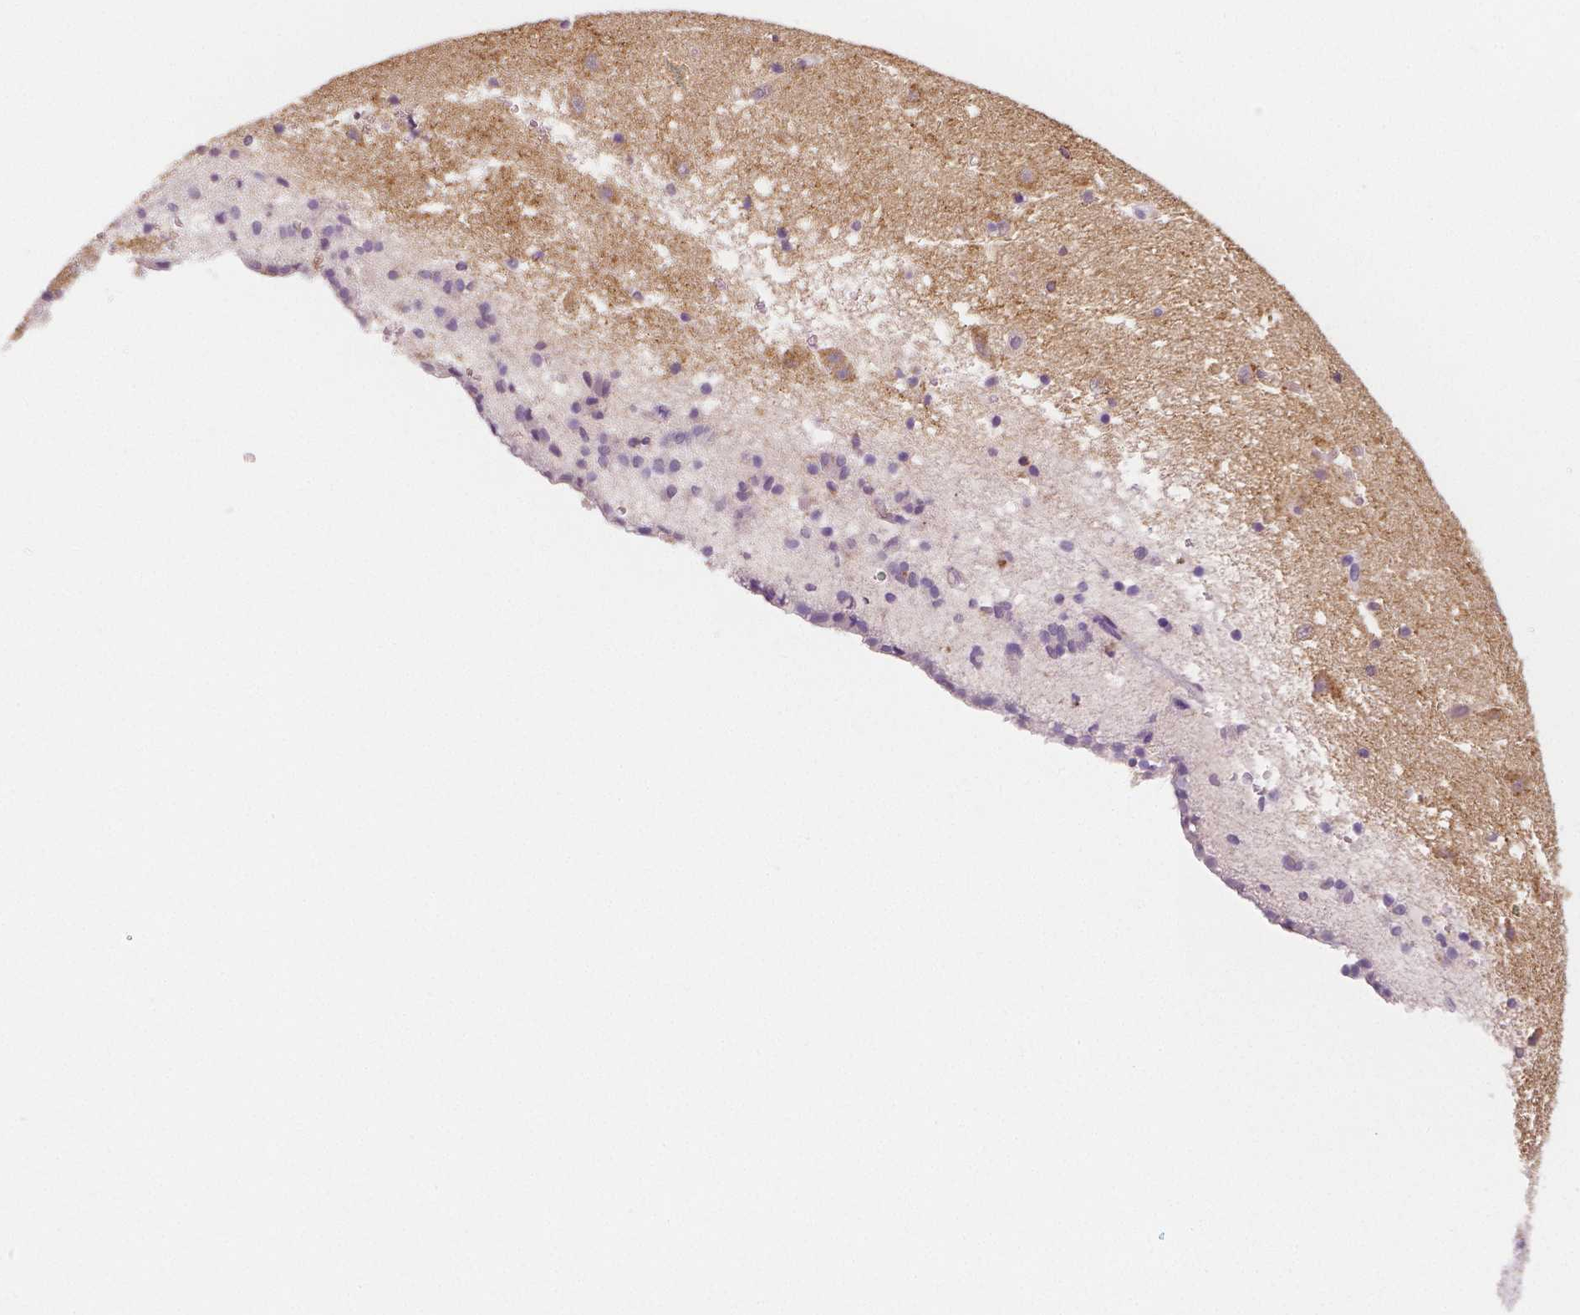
{"staining": {"intensity": "weak", "quantity": "<25%", "location": "cytoplasmic/membranous"}, "tissue": "caudate", "cell_type": "Glial cells", "image_type": "normal", "snomed": [{"axis": "morphology", "description": "Normal tissue, NOS"}, {"axis": "topography", "description": "Lateral ventricle wall"}], "caption": "An immunohistochemistry (IHC) micrograph of benign caudate is shown. There is no staining in glial cells of caudate.", "gene": "TSPAN7", "patient": {"sex": "female", "age": 42}}